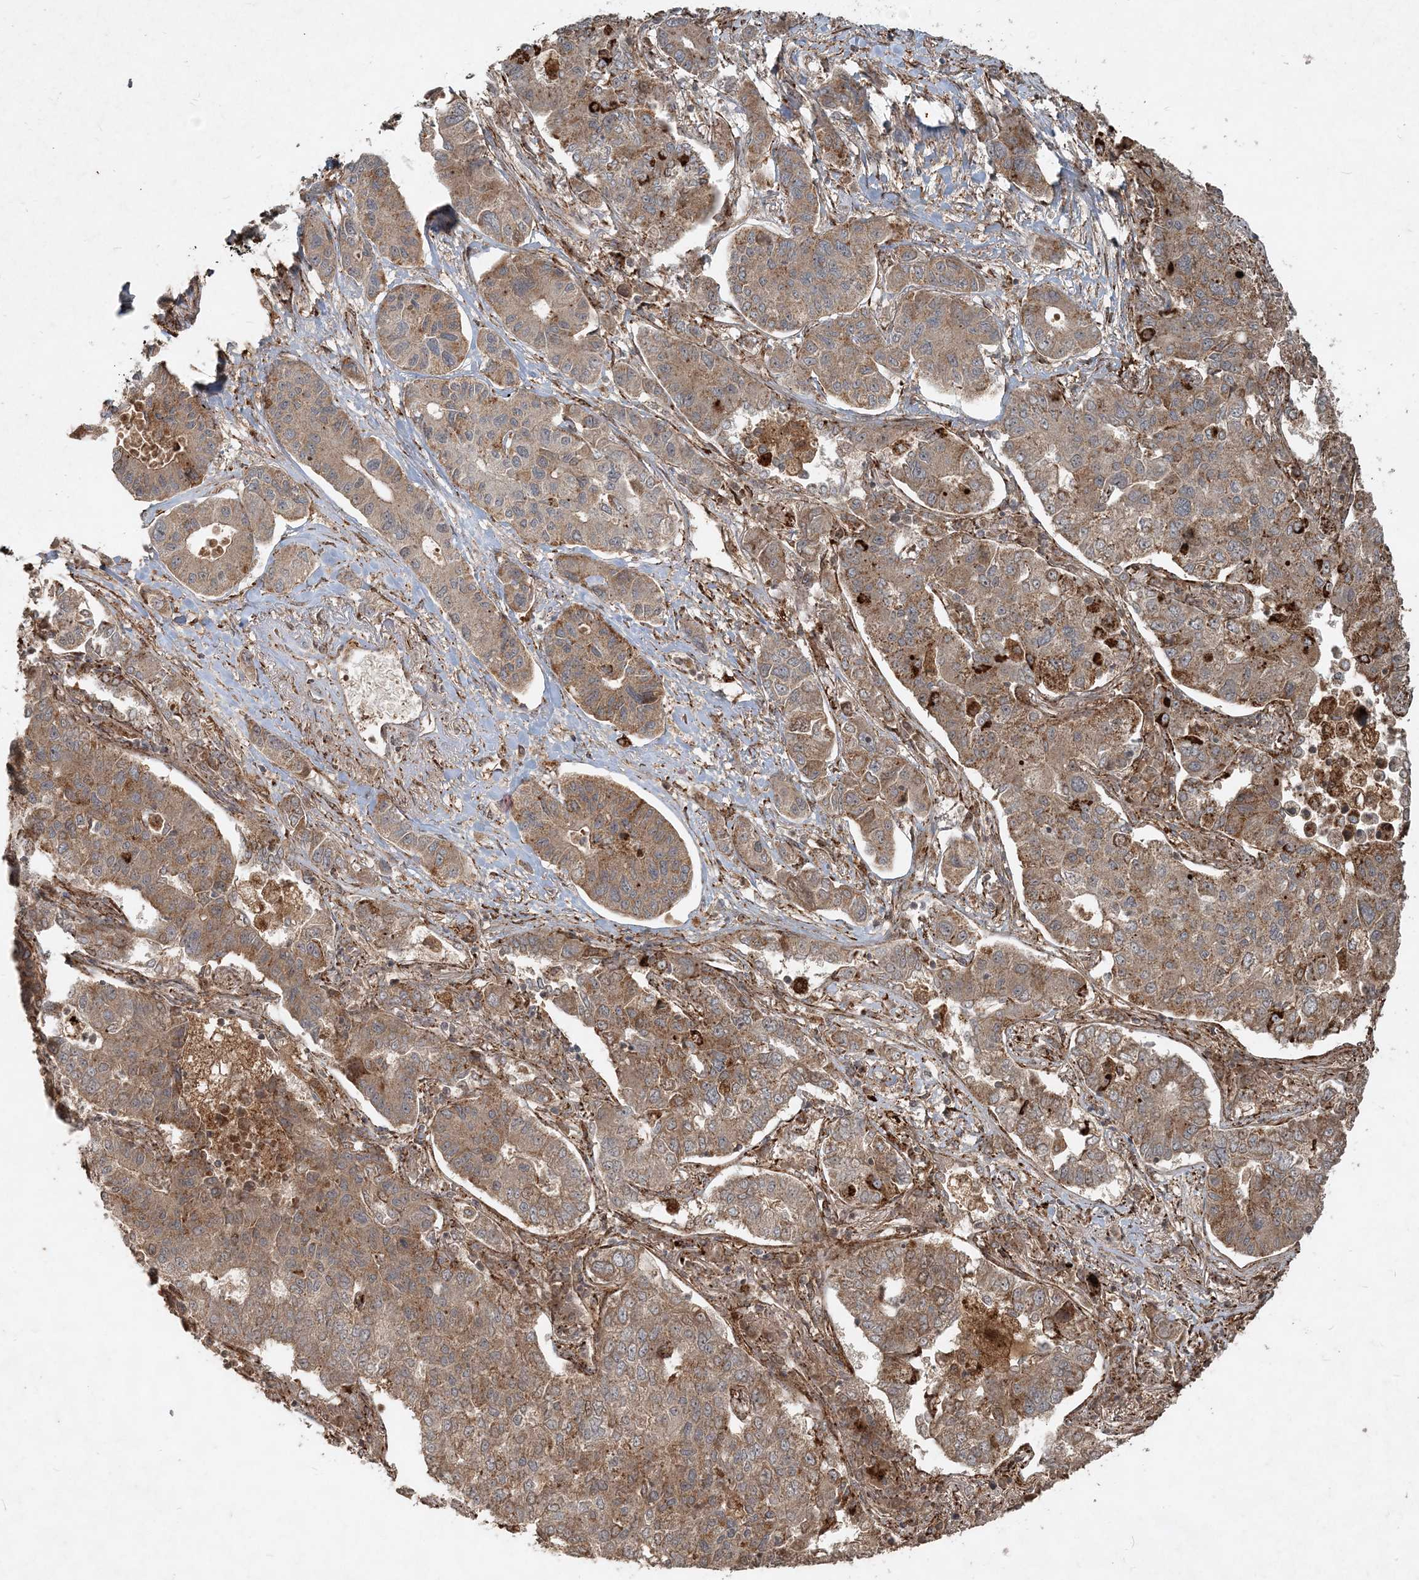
{"staining": {"intensity": "moderate", "quantity": ">75%", "location": "cytoplasmic/membranous"}, "tissue": "lung cancer", "cell_type": "Tumor cells", "image_type": "cancer", "snomed": [{"axis": "morphology", "description": "Adenocarcinoma, NOS"}, {"axis": "topography", "description": "Lung"}], "caption": "A brown stain shows moderate cytoplasmic/membranous expression of a protein in human lung adenocarcinoma tumor cells. Using DAB (brown) and hematoxylin (blue) stains, captured at high magnification using brightfield microscopy.", "gene": "NARS1", "patient": {"sex": "male", "age": 49}}